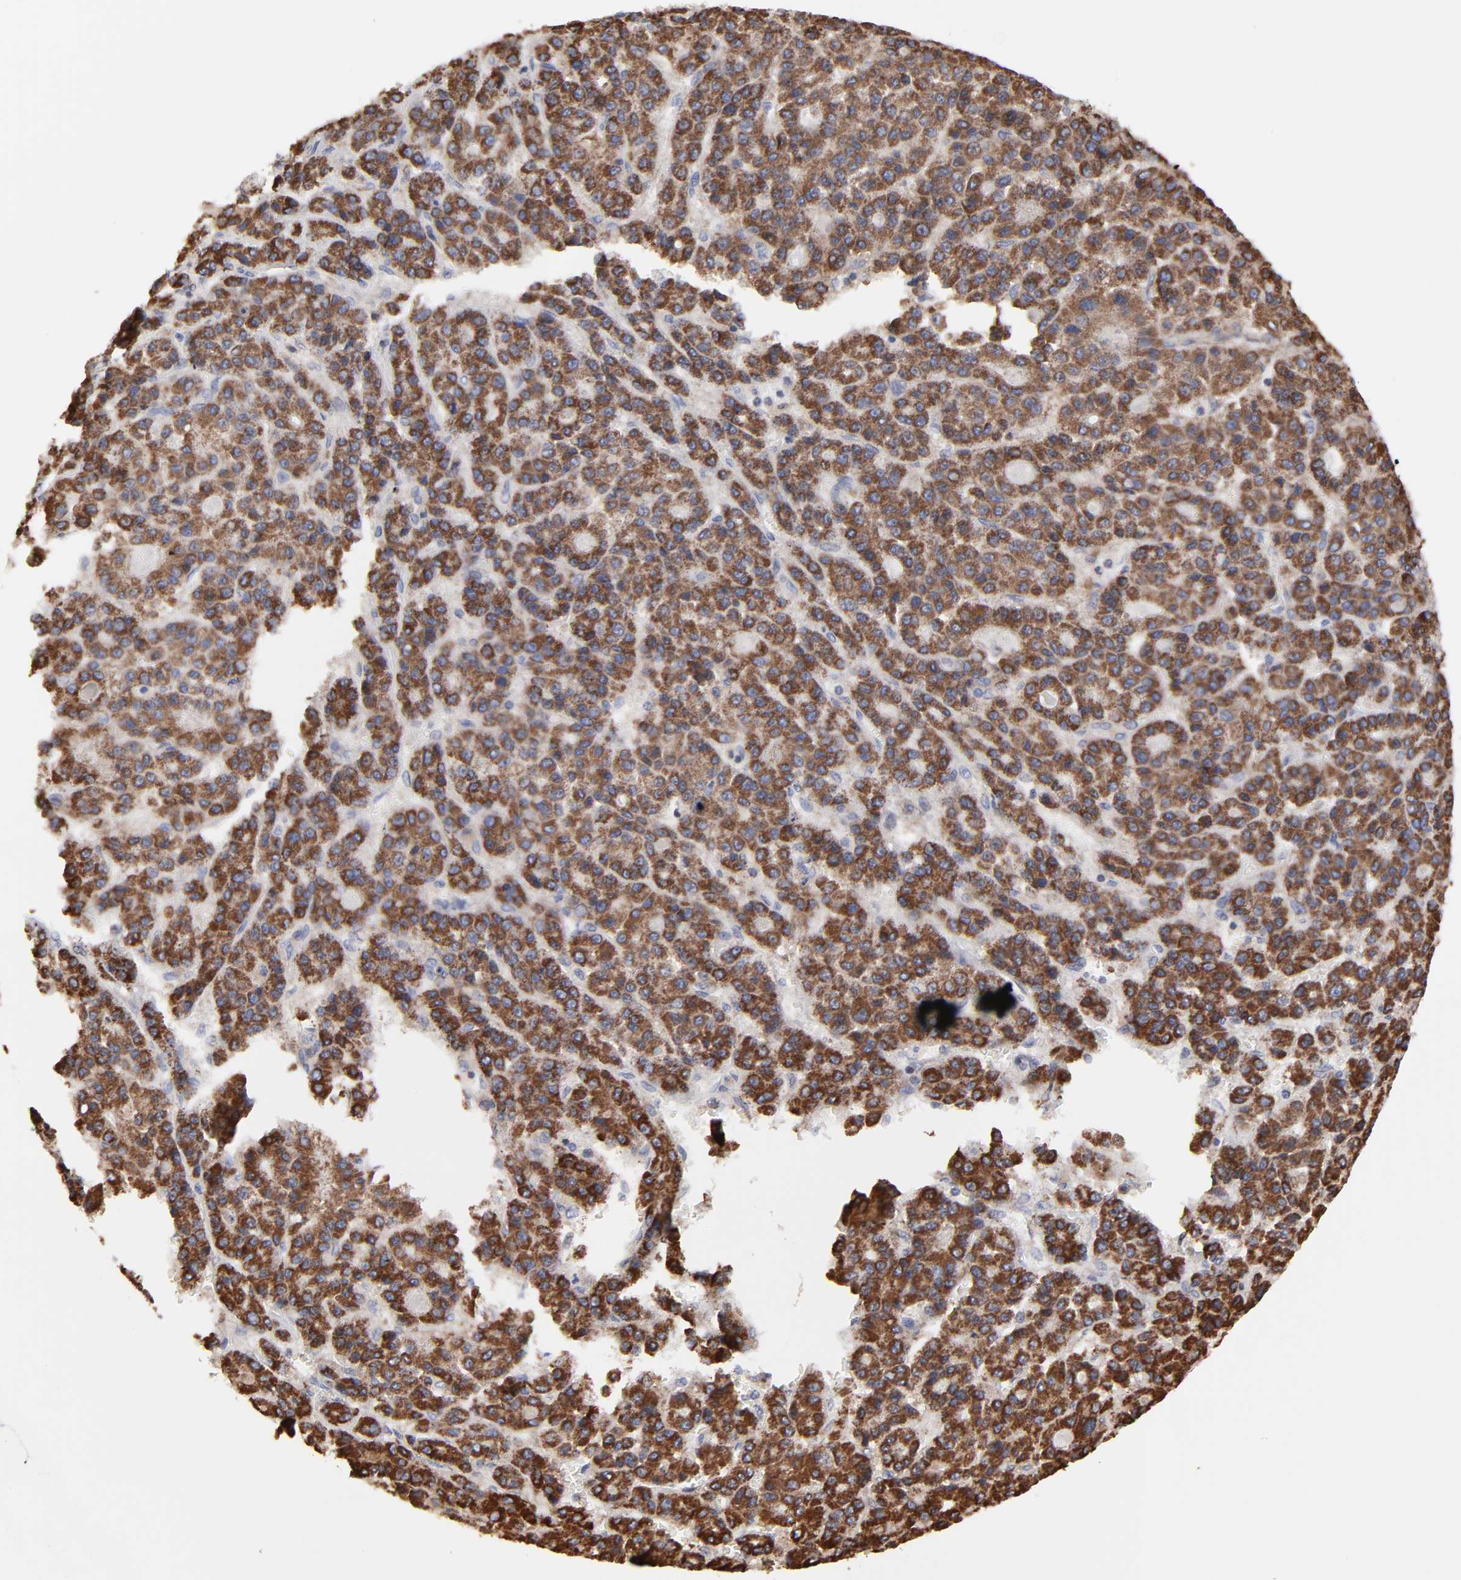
{"staining": {"intensity": "moderate", "quantity": ">75%", "location": "cytoplasmic/membranous"}, "tissue": "liver cancer", "cell_type": "Tumor cells", "image_type": "cancer", "snomed": [{"axis": "morphology", "description": "Carcinoma, Hepatocellular, NOS"}, {"axis": "topography", "description": "Liver"}], "caption": "Tumor cells display moderate cytoplasmic/membranous staining in about >75% of cells in liver cancer (hepatocellular carcinoma). Immunohistochemistry stains the protein of interest in brown and the nuclei are stained blue.", "gene": "ZNF550", "patient": {"sex": "male", "age": 70}}